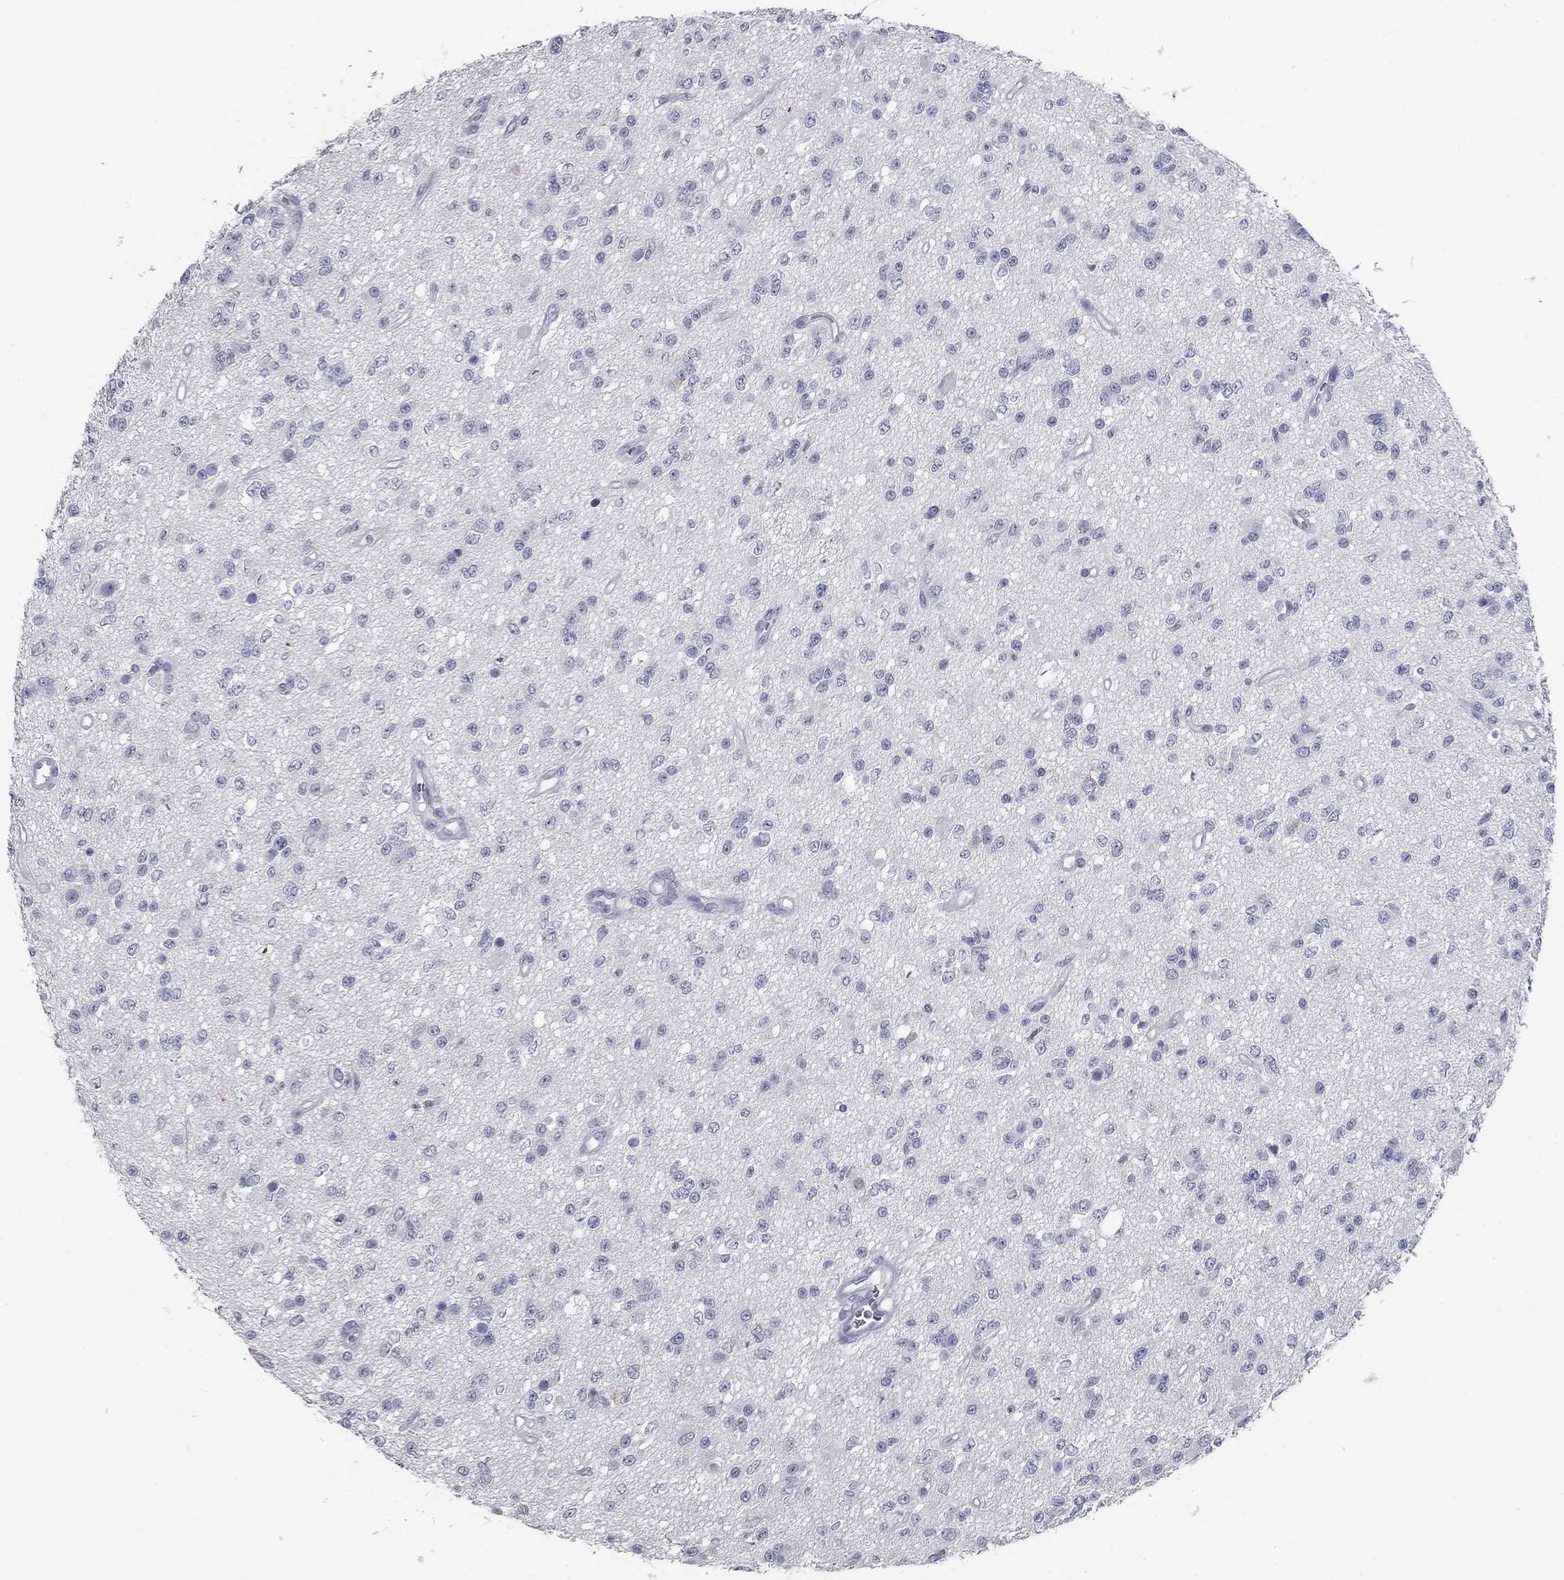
{"staining": {"intensity": "negative", "quantity": "none", "location": "none"}, "tissue": "glioma", "cell_type": "Tumor cells", "image_type": "cancer", "snomed": [{"axis": "morphology", "description": "Glioma, malignant, Low grade"}, {"axis": "topography", "description": "Brain"}], "caption": "High power microscopy histopathology image of an IHC micrograph of glioma, revealing no significant staining in tumor cells.", "gene": "TAC1", "patient": {"sex": "female", "age": 45}}